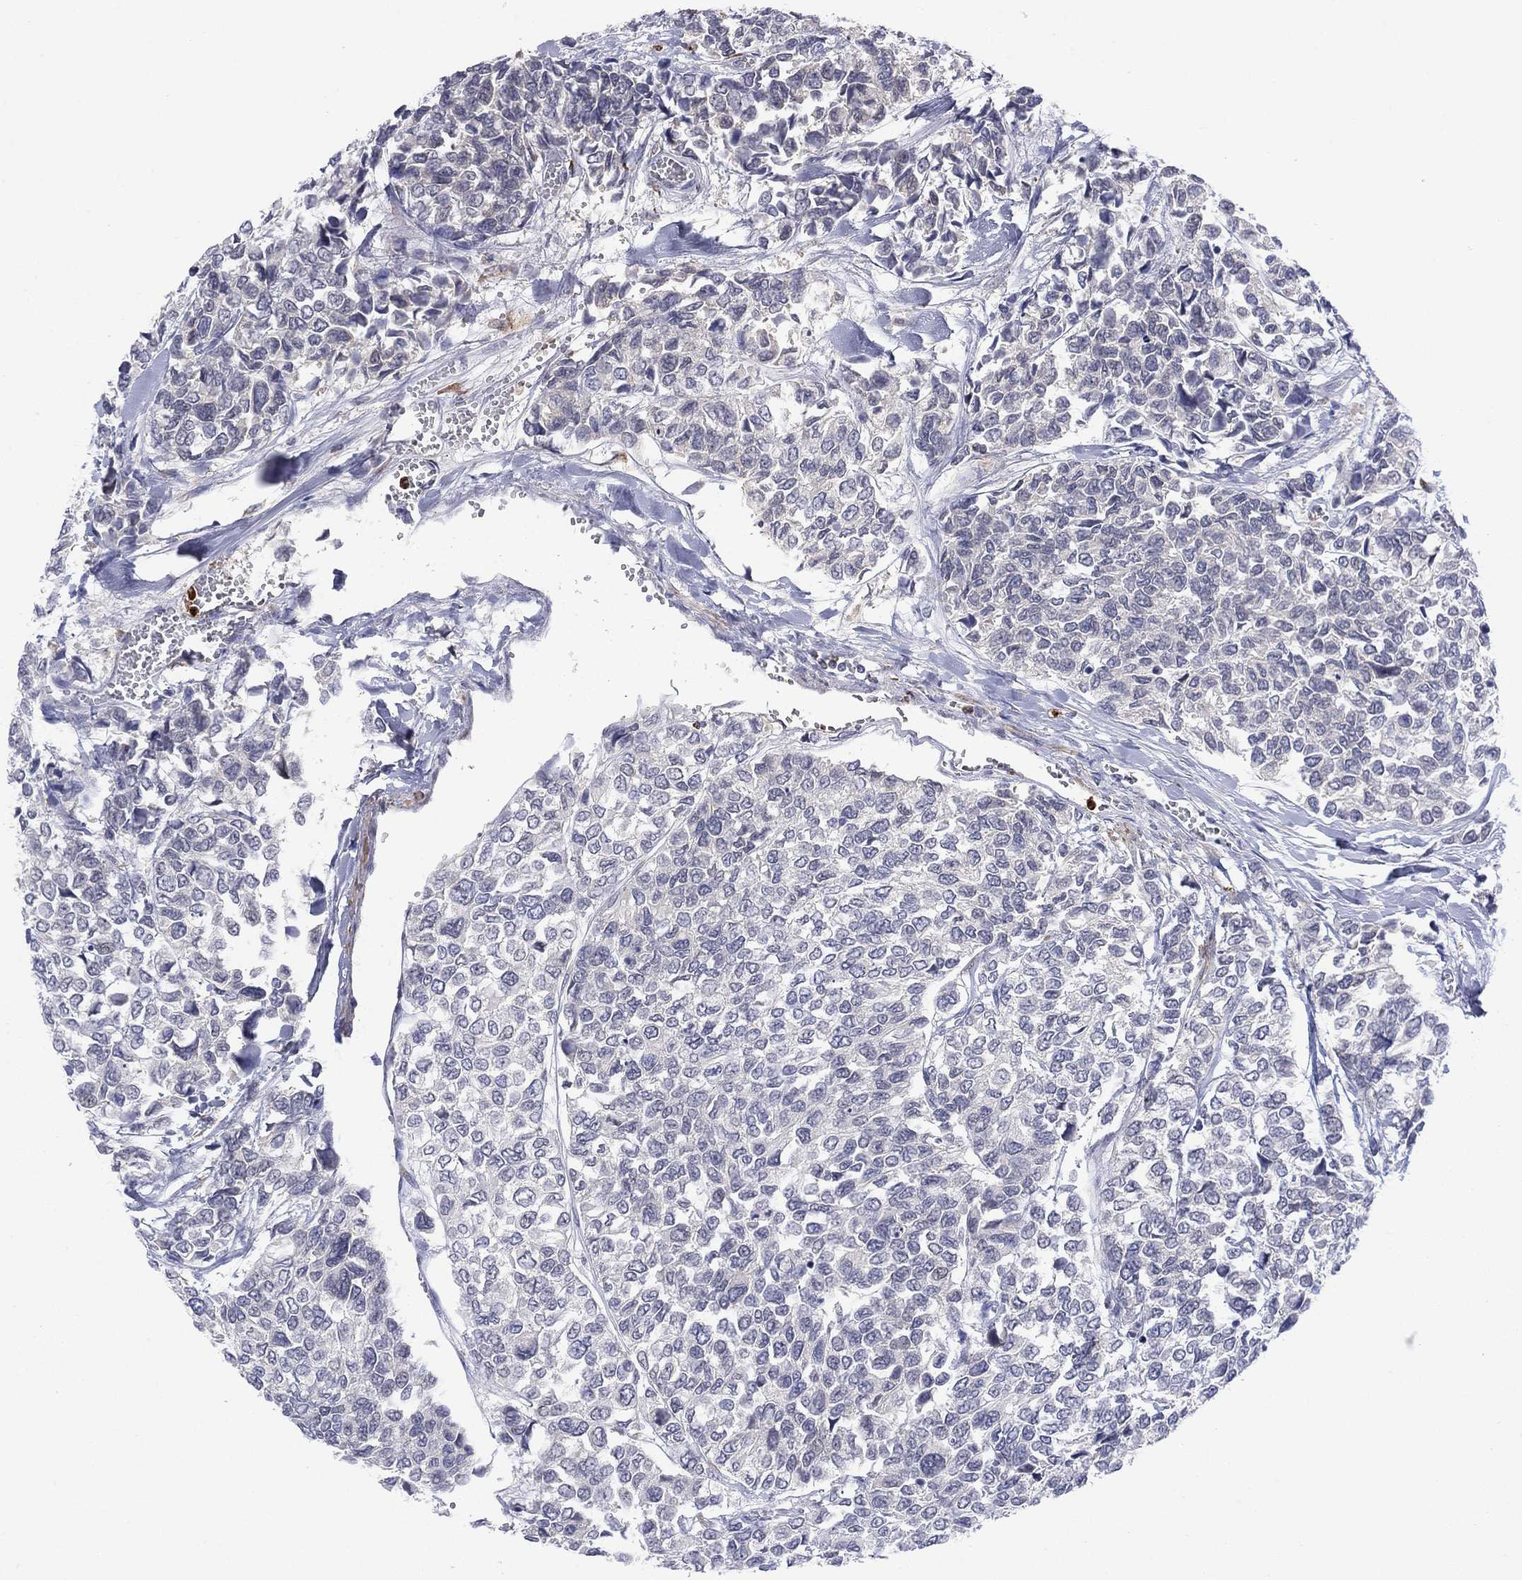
{"staining": {"intensity": "negative", "quantity": "none", "location": "none"}, "tissue": "urothelial cancer", "cell_type": "Tumor cells", "image_type": "cancer", "snomed": [{"axis": "morphology", "description": "Urothelial carcinoma, High grade"}, {"axis": "topography", "description": "Urinary bladder"}], "caption": "Immunohistochemistry (IHC) image of urothelial carcinoma (high-grade) stained for a protein (brown), which shows no staining in tumor cells. Brightfield microscopy of IHC stained with DAB (brown) and hematoxylin (blue), captured at high magnification.", "gene": "MTRFR", "patient": {"sex": "male", "age": 77}}